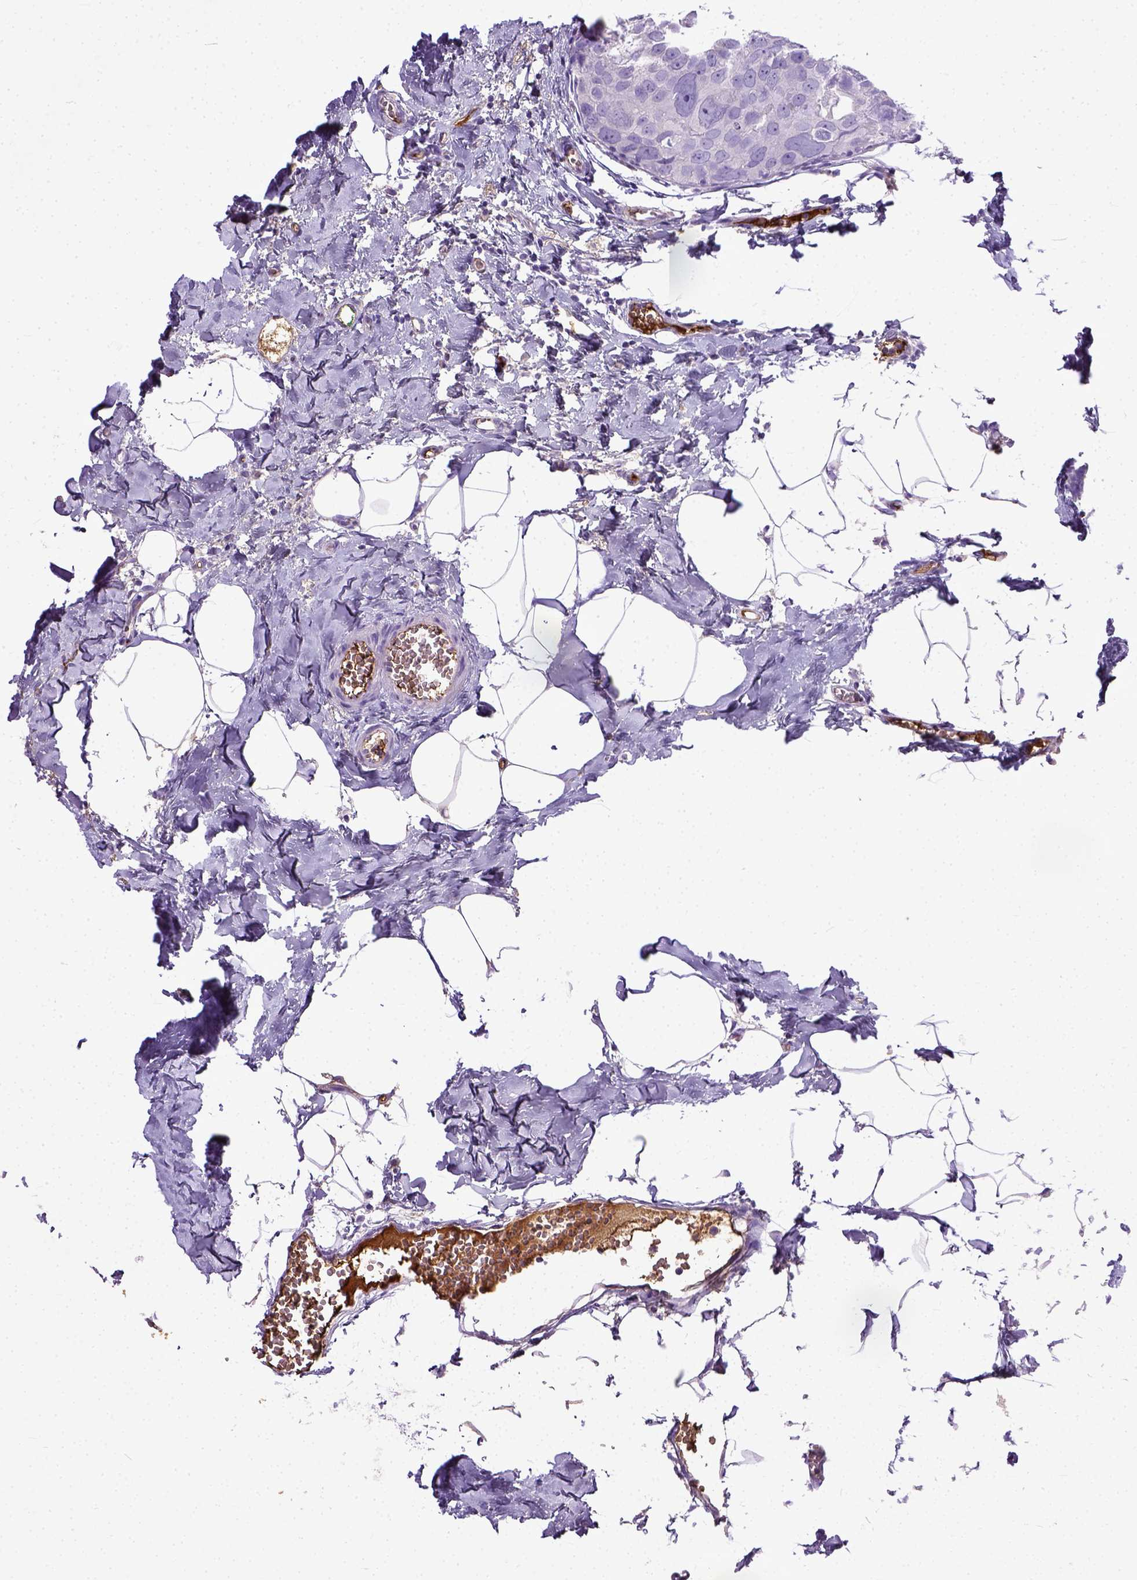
{"staining": {"intensity": "negative", "quantity": "none", "location": "none"}, "tissue": "breast cancer", "cell_type": "Tumor cells", "image_type": "cancer", "snomed": [{"axis": "morphology", "description": "Duct carcinoma"}, {"axis": "topography", "description": "Breast"}], "caption": "Immunohistochemical staining of human breast cancer displays no significant expression in tumor cells.", "gene": "ADAMTS8", "patient": {"sex": "female", "age": 38}}